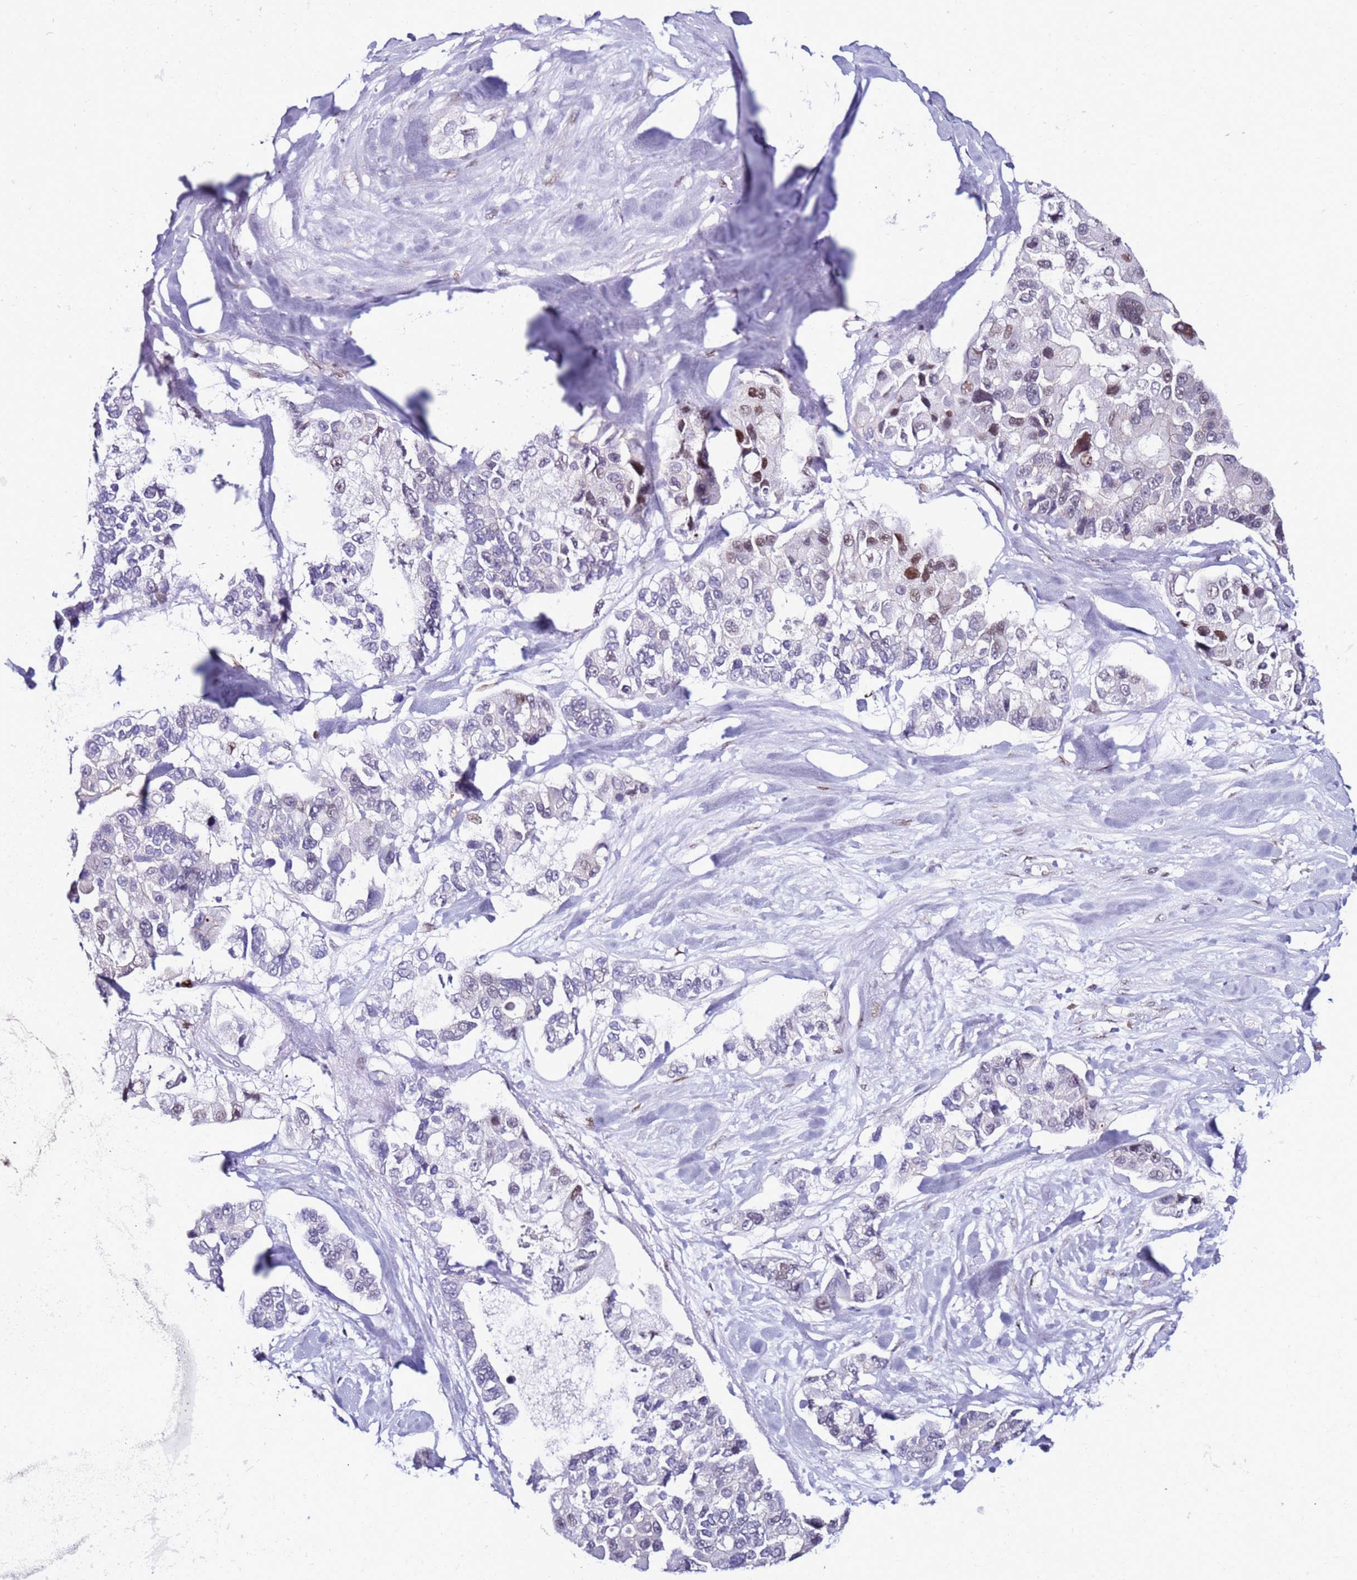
{"staining": {"intensity": "moderate", "quantity": "<25%", "location": "nuclear"}, "tissue": "lung cancer", "cell_type": "Tumor cells", "image_type": "cancer", "snomed": [{"axis": "morphology", "description": "Adenocarcinoma, NOS"}, {"axis": "topography", "description": "Lung"}], "caption": "A low amount of moderate nuclear staining is seen in about <25% of tumor cells in lung adenocarcinoma tissue. Using DAB (3,3'-diaminobenzidine) (brown) and hematoxylin (blue) stains, captured at high magnification using brightfield microscopy.", "gene": "KPNA4", "patient": {"sex": "female", "age": 54}}